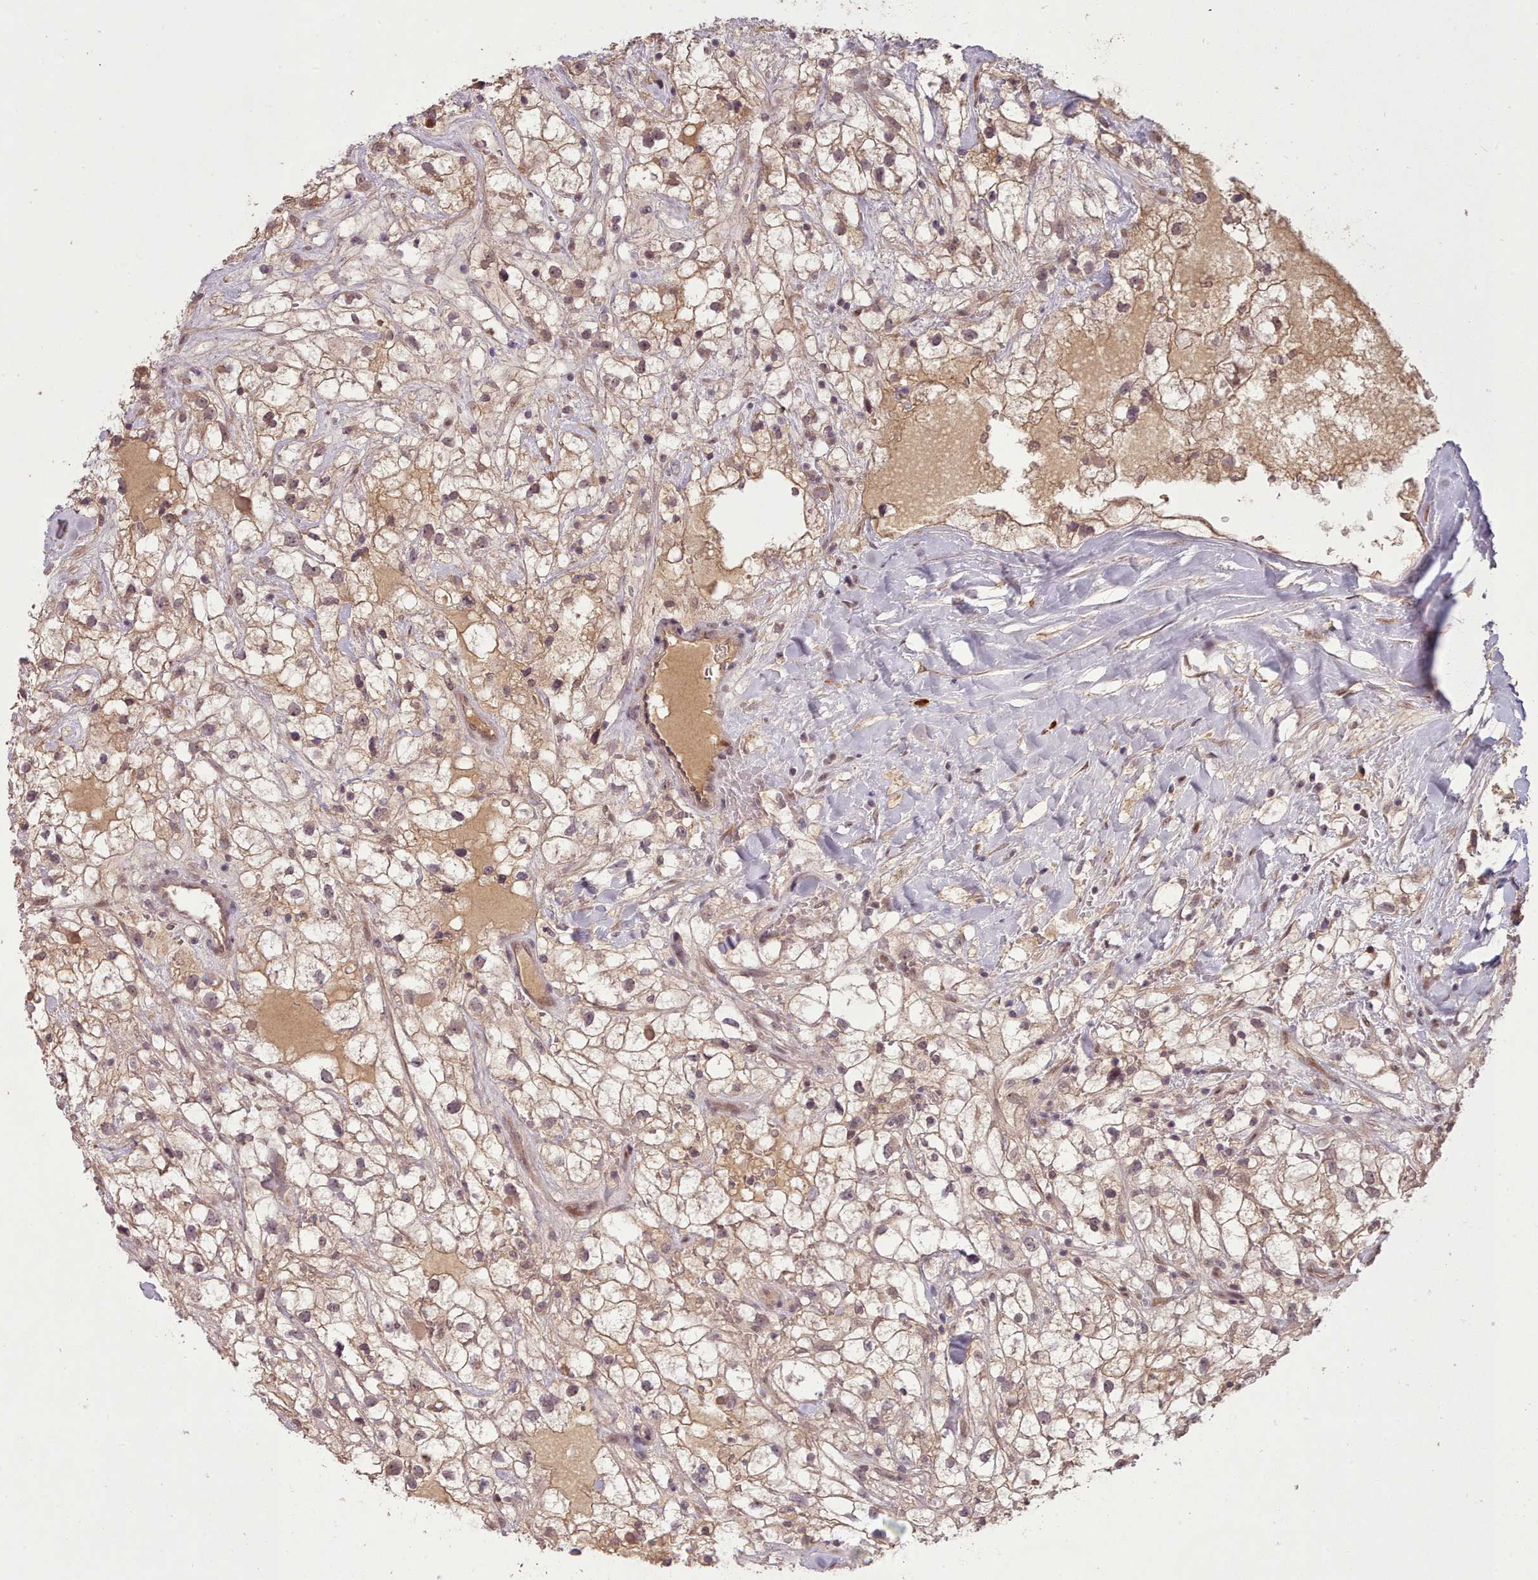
{"staining": {"intensity": "moderate", "quantity": ">75%", "location": "cytoplasmic/membranous,nuclear"}, "tissue": "renal cancer", "cell_type": "Tumor cells", "image_type": "cancer", "snomed": [{"axis": "morphology", "description": "Adenocarcinoma, NOS"}, {"axis": "topography", "description": "Kidney"}], "caption": "Immunohistochemical staining of renal adenocarcinoma demonstrates moderate cytoplasmic/membranous and nuclear protein positivity in approximately >75% of tumor cells. Nuclei are stained in blue.", "gene": "CDC6", "patient": {"sex": "male", "age": 59}}